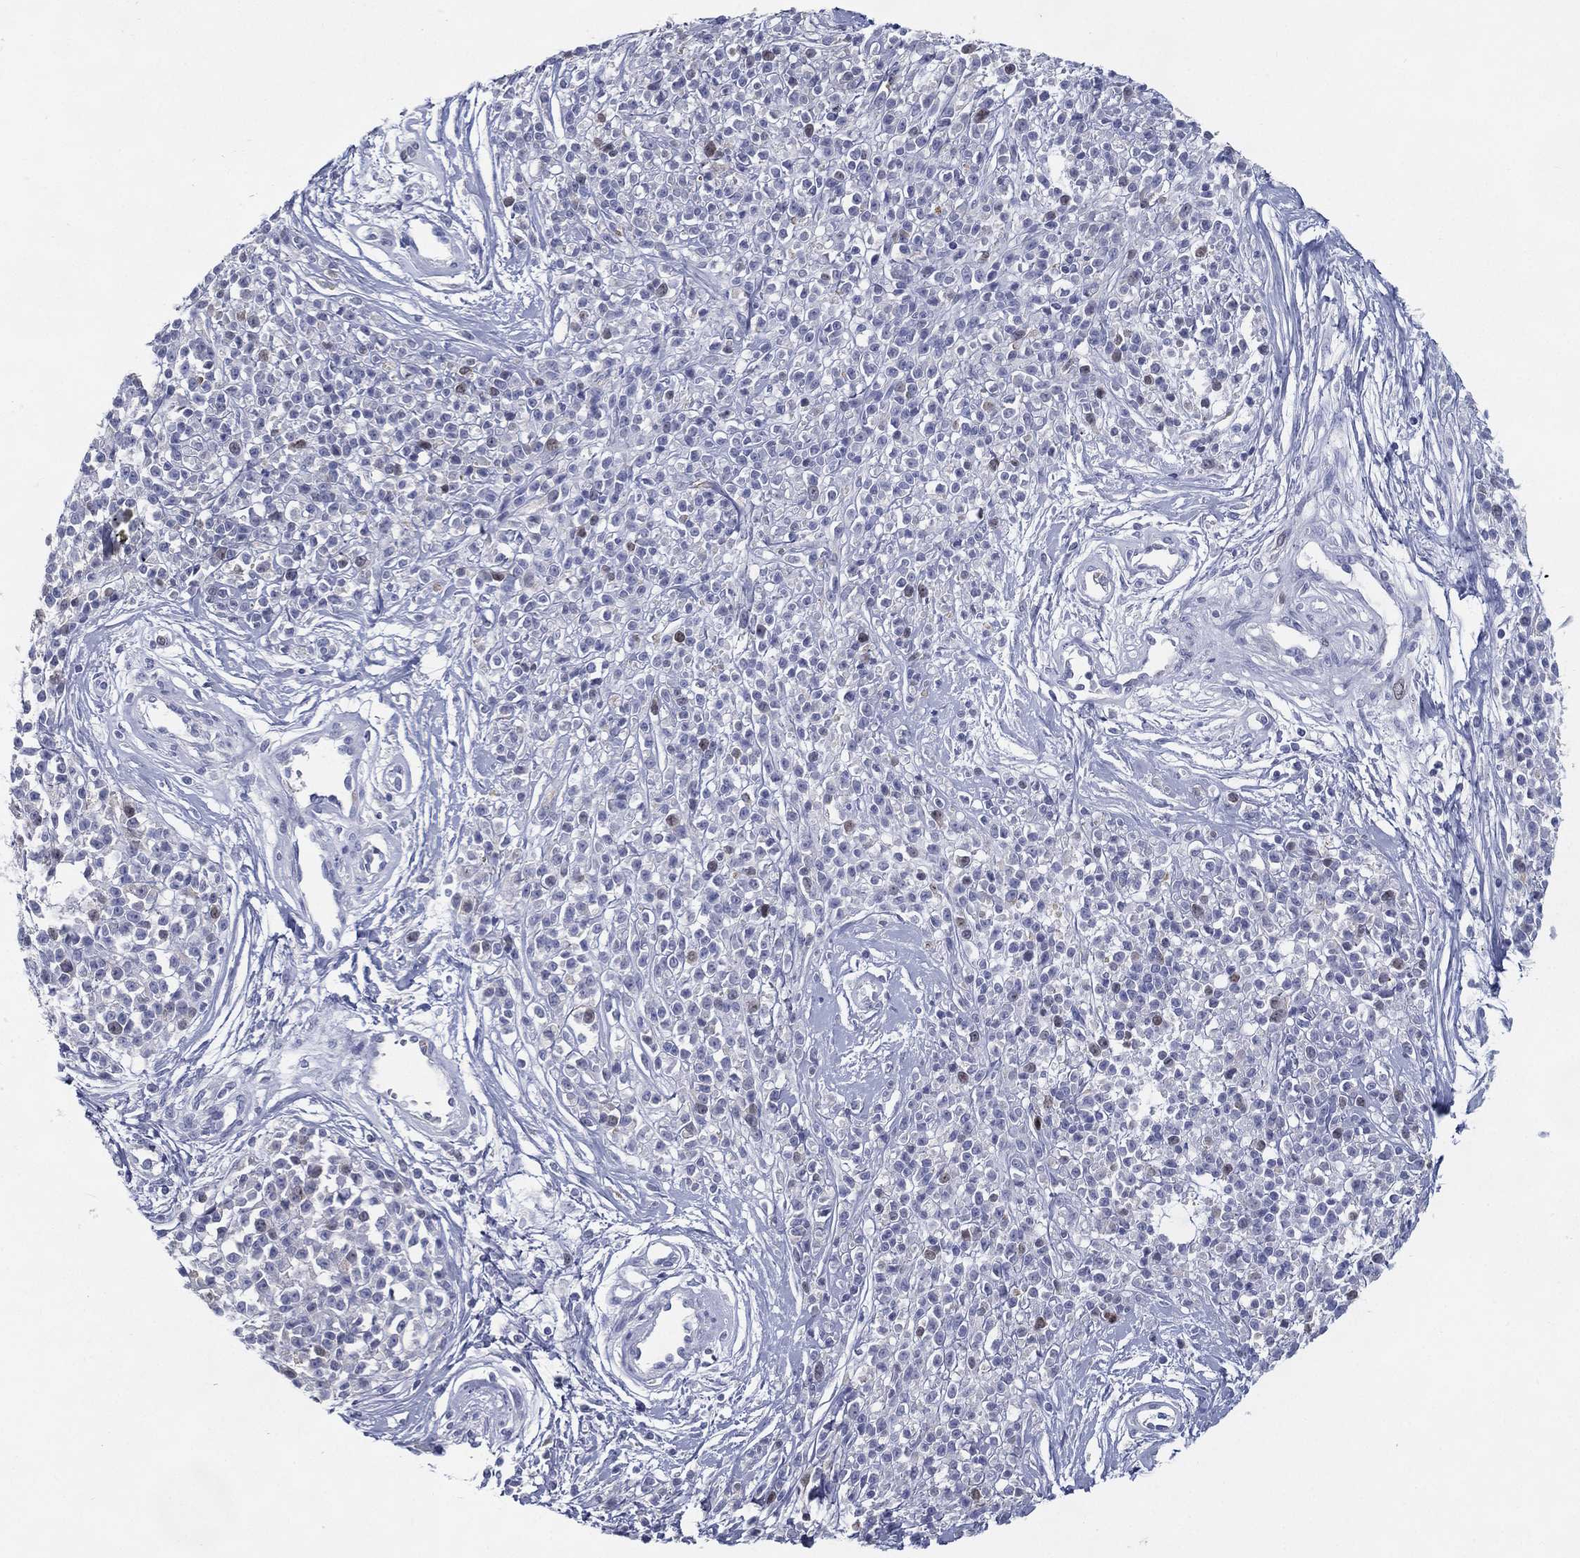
{"staining": {"intensity": "negative", "quantity": "none", "location": "none"}, "tissue": "melanoma", "cell_type": "Tumor cells", "image_type": "cancer", "snomed": [{"axis": "morphology", "description": "Malignant melanoma, NOS"}, {"axis": "topography", "description": "Skin"}, {"axis": "topography", "description": "Skin of trunk"}], "caption": "This image is of melanoma stained with immunohistochemistry (IHC) to label a protein in brown with the nuclei are counter-stained blue. There is no expression in tumor cells. Brightfield microscopy of IHC stained with DAB (brown) and hematoxylin (blue), captured at high magnification.", "gene": "KIF2C", "patient": {"sex": "male", "age": 74}}